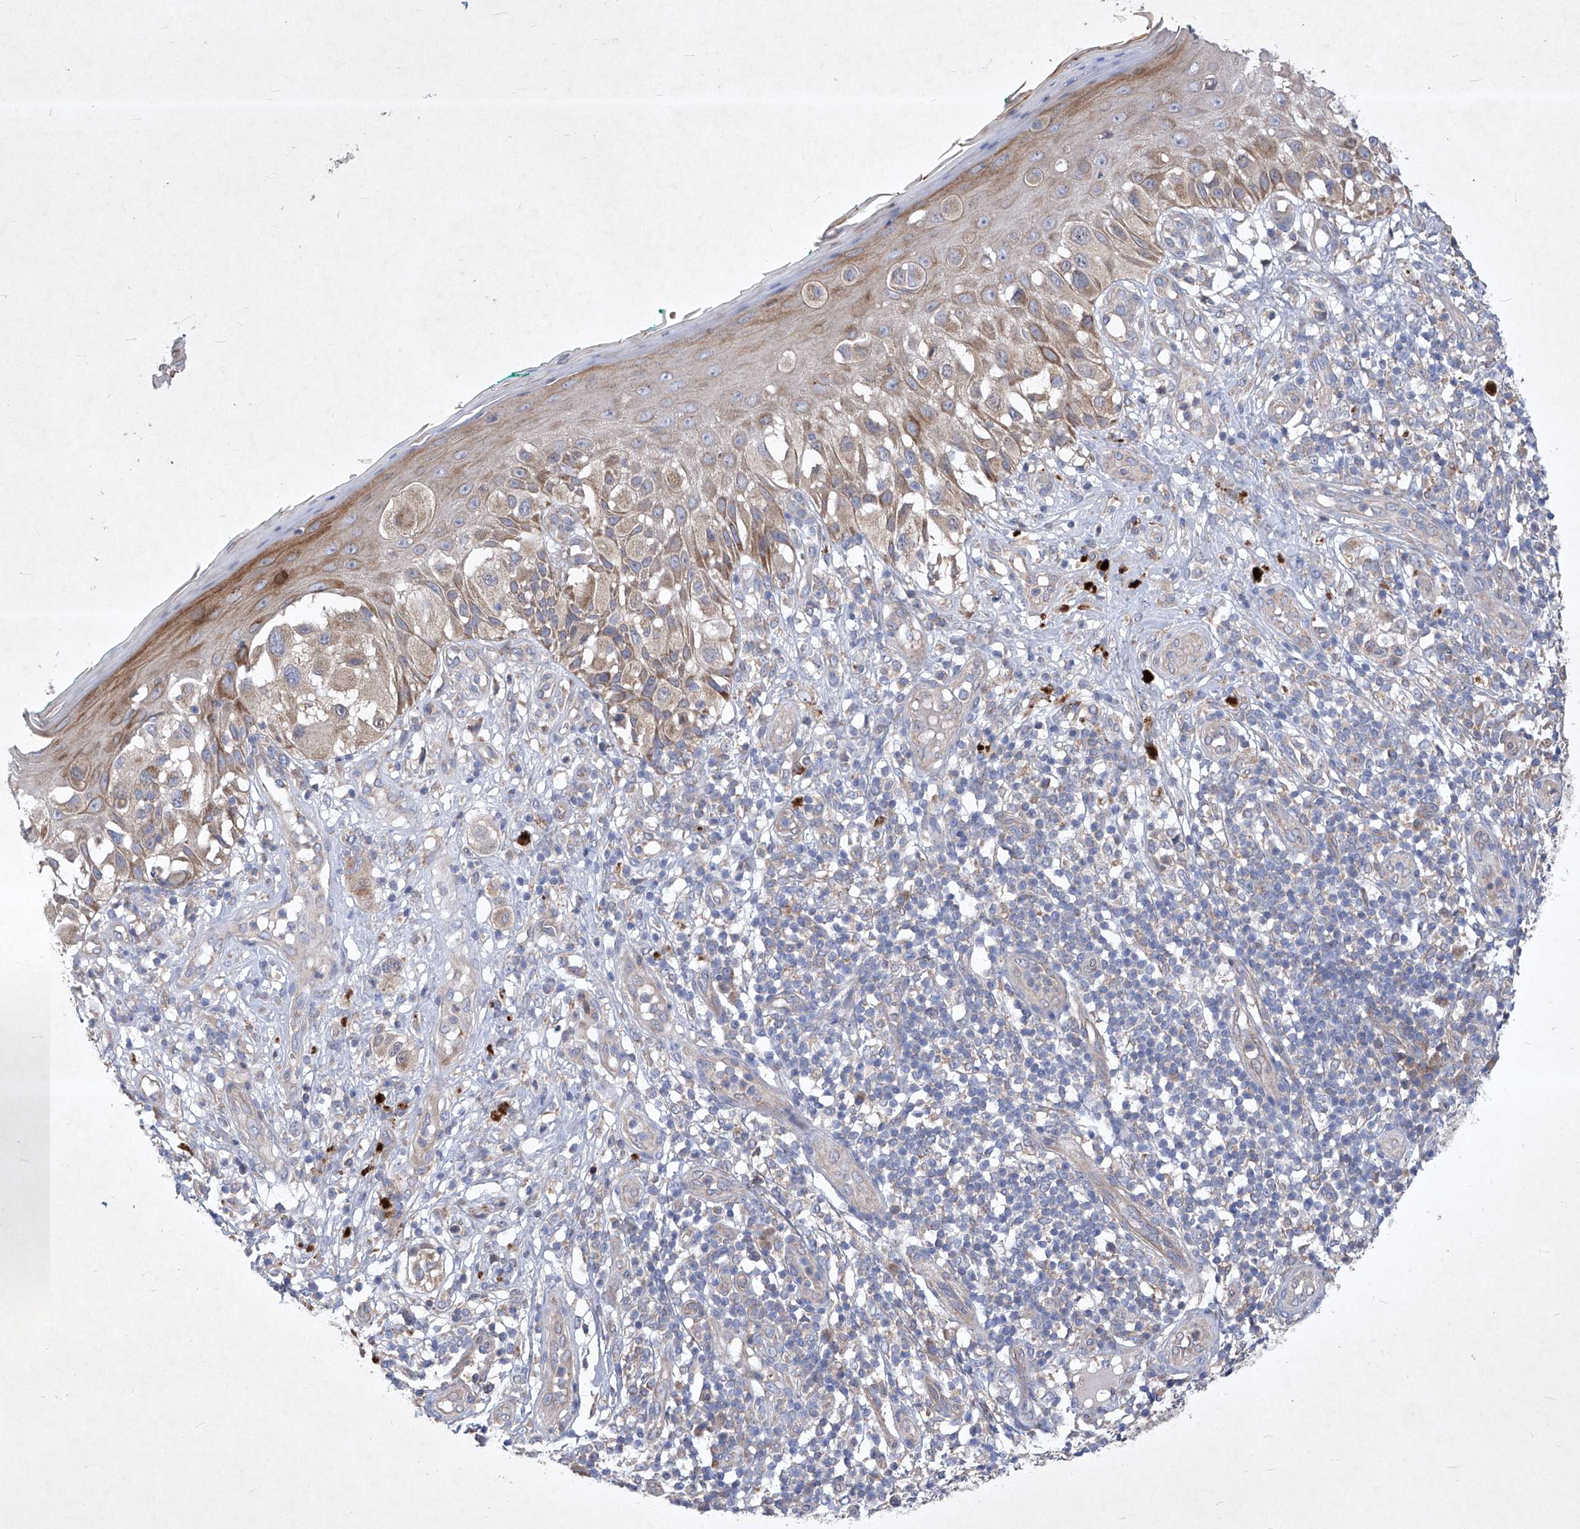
{"staining": {"intensity": "weak", "quantity": "25%-75%", "location": "cytoplasmic/membranous"}, "tissue": "melanoma", "cell_type": "Tumor cells", "image_type": "cancer", "snomed": [{"axis": "morphology", "description": "Malignant melanoma, NOS"}, {"axis": "topography", "description": "Skin"}], "caption": "Human malignant melanoma stained with a brown dye reveals weak cytoplasmic/membranous positive staining in about 25%-75% of tumor cells.", "gene": "COQ3", "patient": {"sex": "female", "age": 81}}